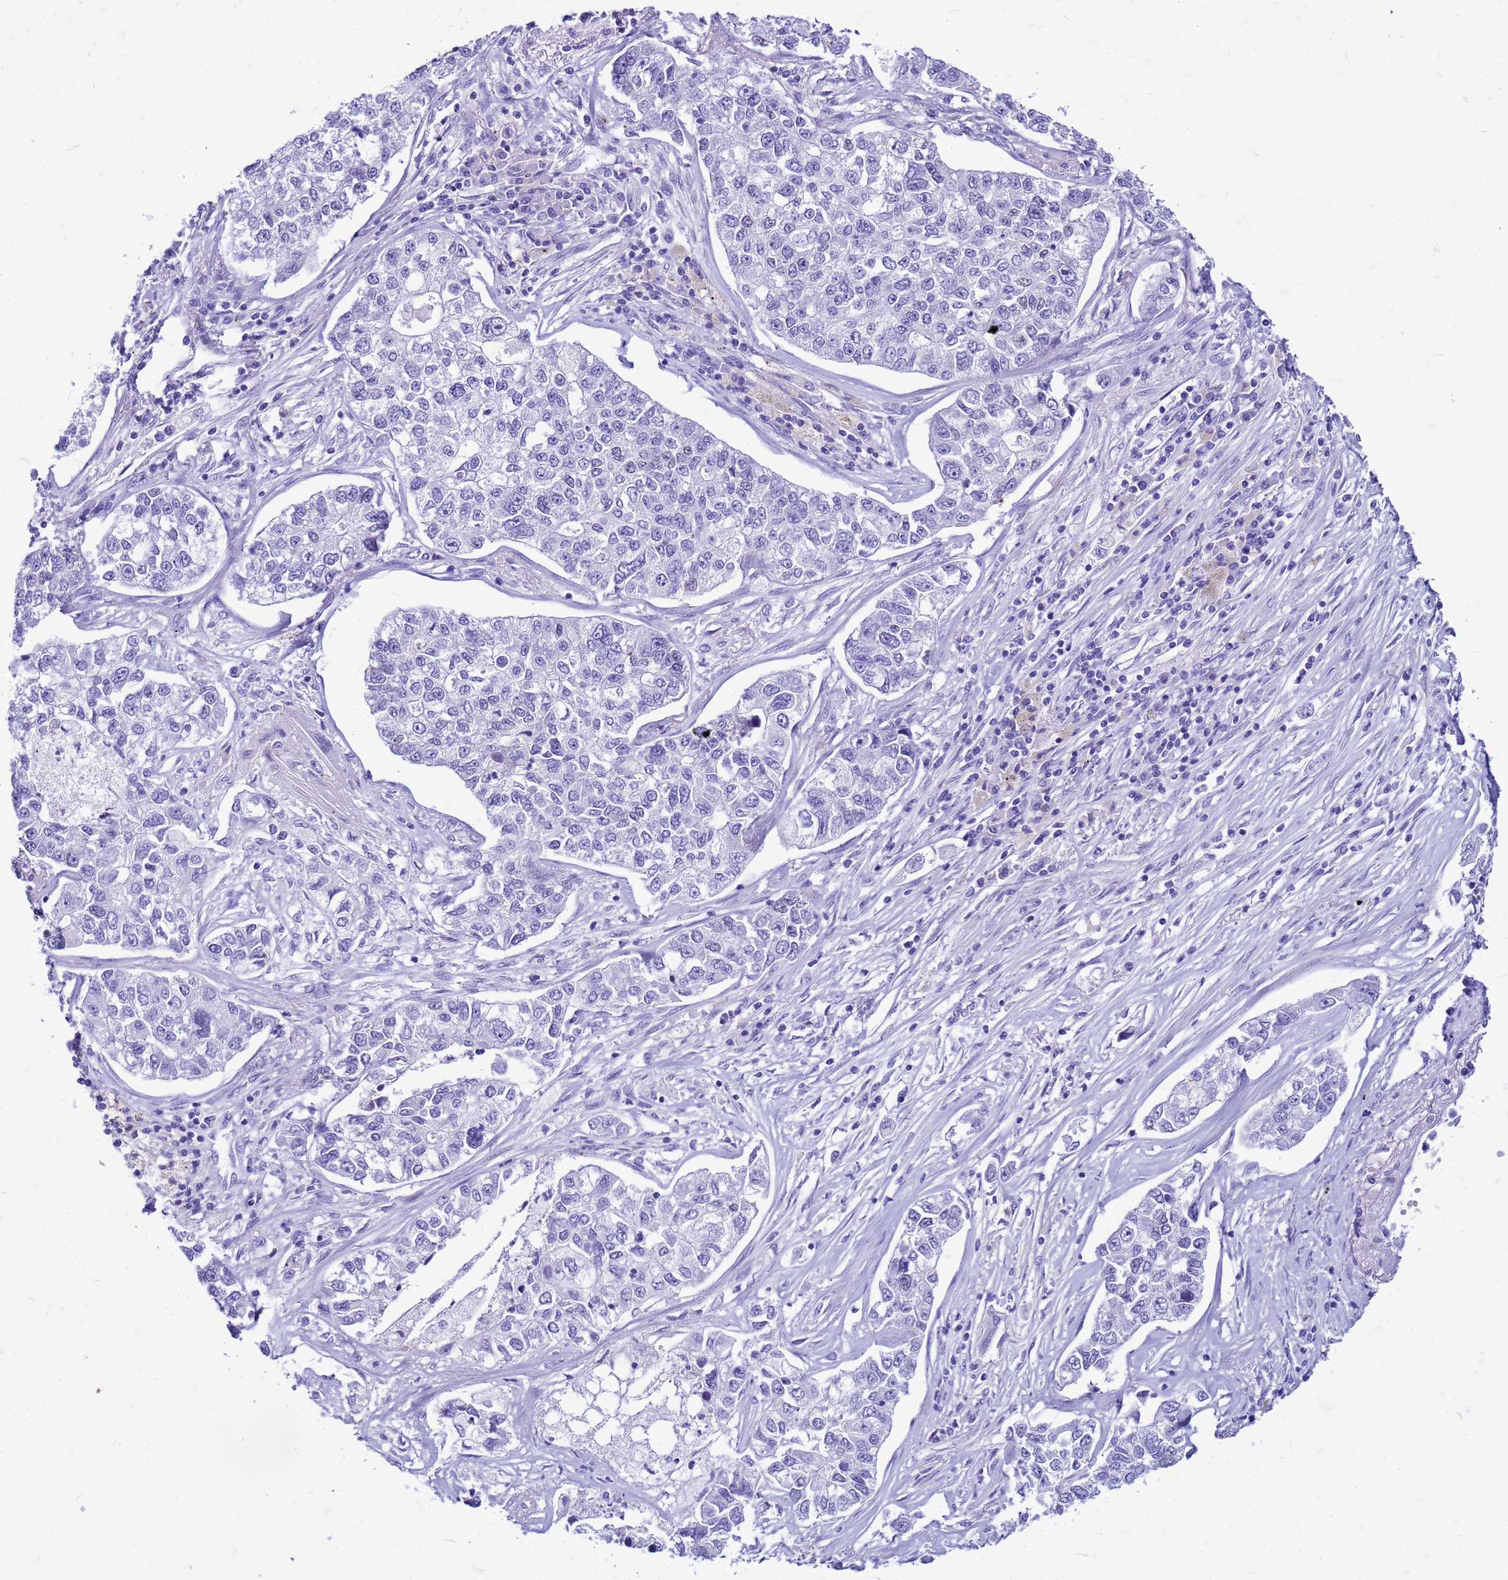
{"staining": {"intensity": "negative", "quantity": "none", "location": "none"}, "tissue": "lung cancer", "cell_type": "Tumor cells", "image_type": "cancer", "snomed": [{"axis": "morphology", "description": "Adenocarcinoma, NOS"}, {"axis": "topography", "description": "Lung"}], "caption": "Immunohistochemistry of lung adenocarcinoma shows no staining in tumor cells. (Brightfield microscopy of DAB IHC at high magnification).", "gene": "CFAP100", "patient": {"sex": "male", "age": 49}}